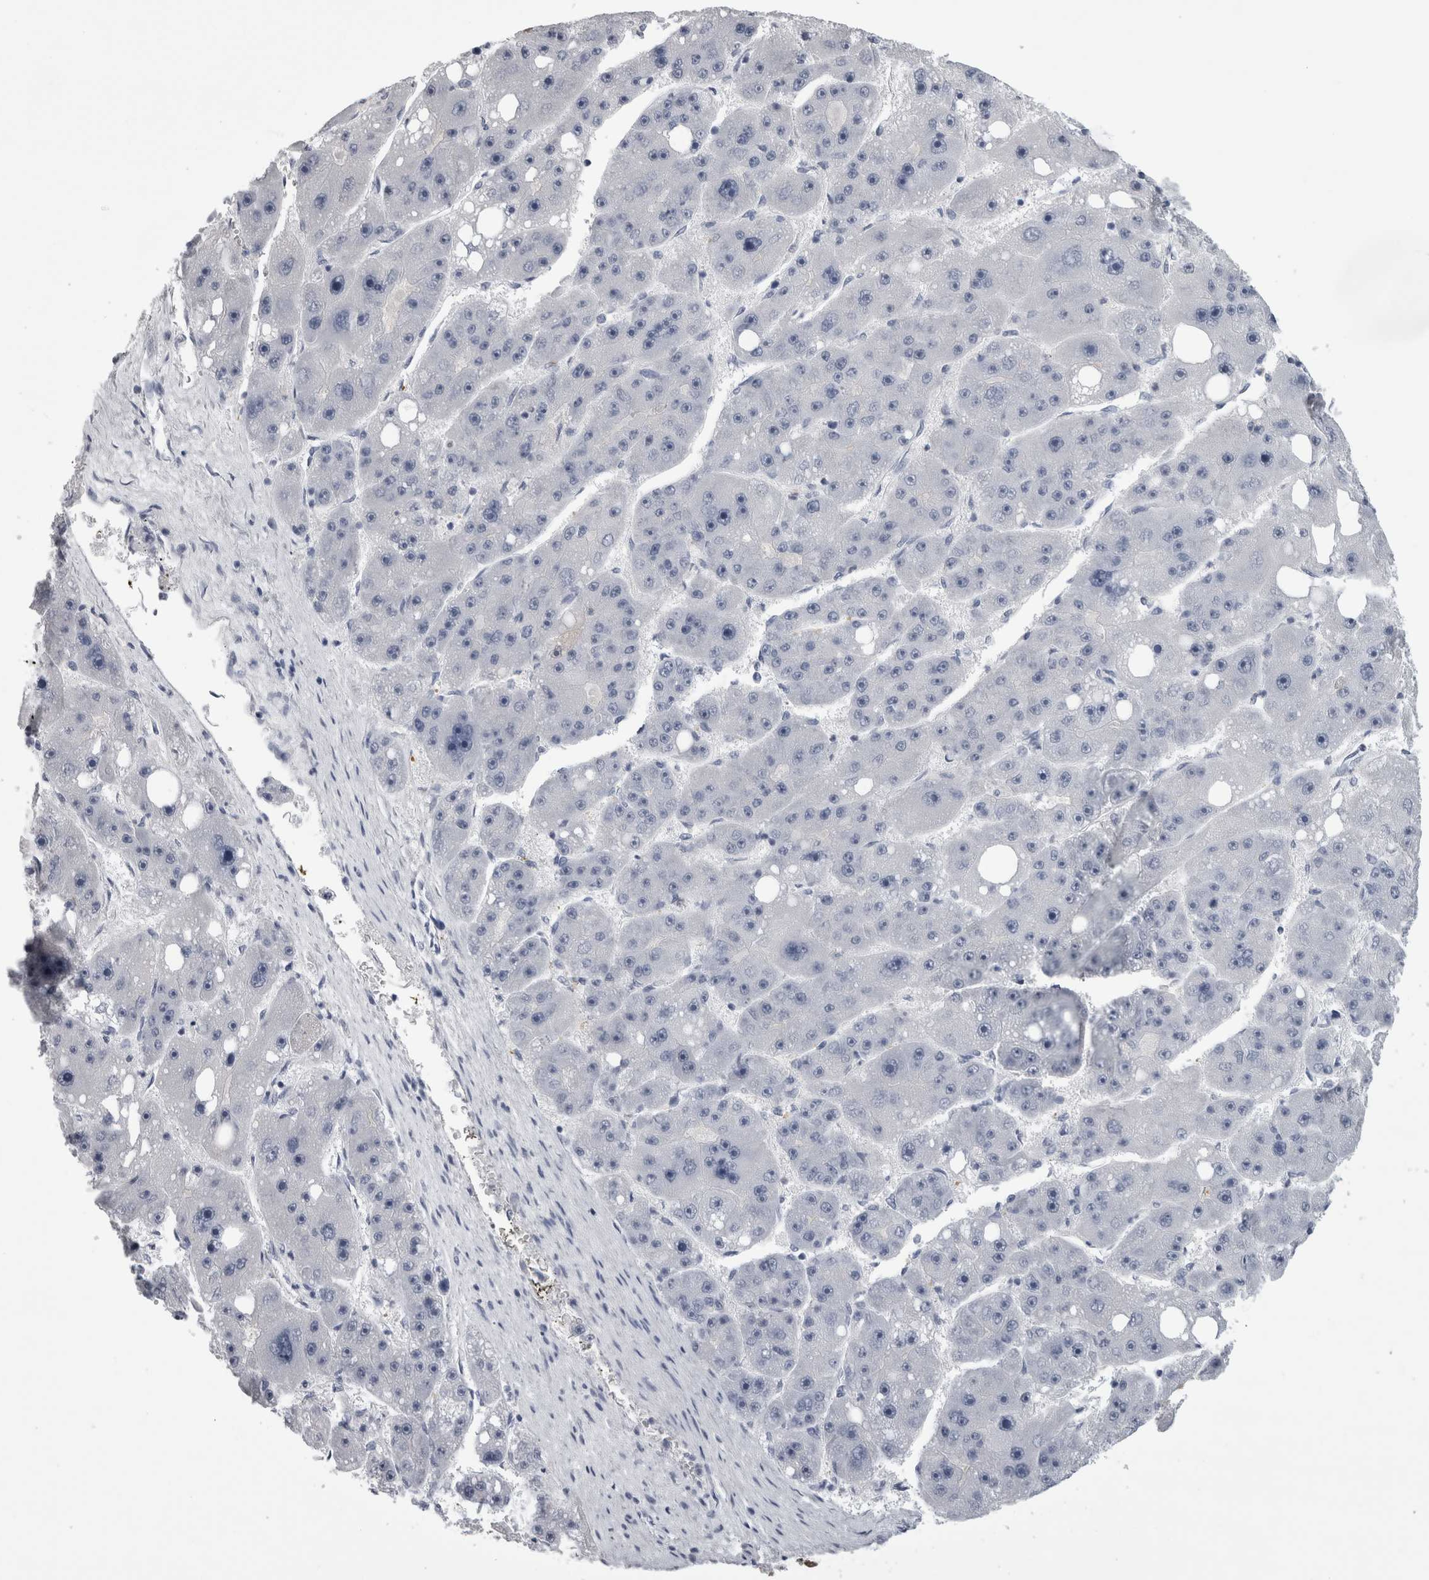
{"staining": {"intensity": "negative", "quantity": "none", "location": "none"}, "tissue": "liver cancer", "cell_type": "Tumor cells", "image_type": "cancer", "snomed": [{"axis": "morphology", "description": "Carcinoma, Hepatocellular, NOS"}, {"axis": "topography", "description": "Liver"}], "caption": "Liver hepatocellular carcinoma stained for a protein using IHC reveals no staining tumor cells.", "gene": "ALDH8A1", "patient": {"sex": "female", "age": 61}}